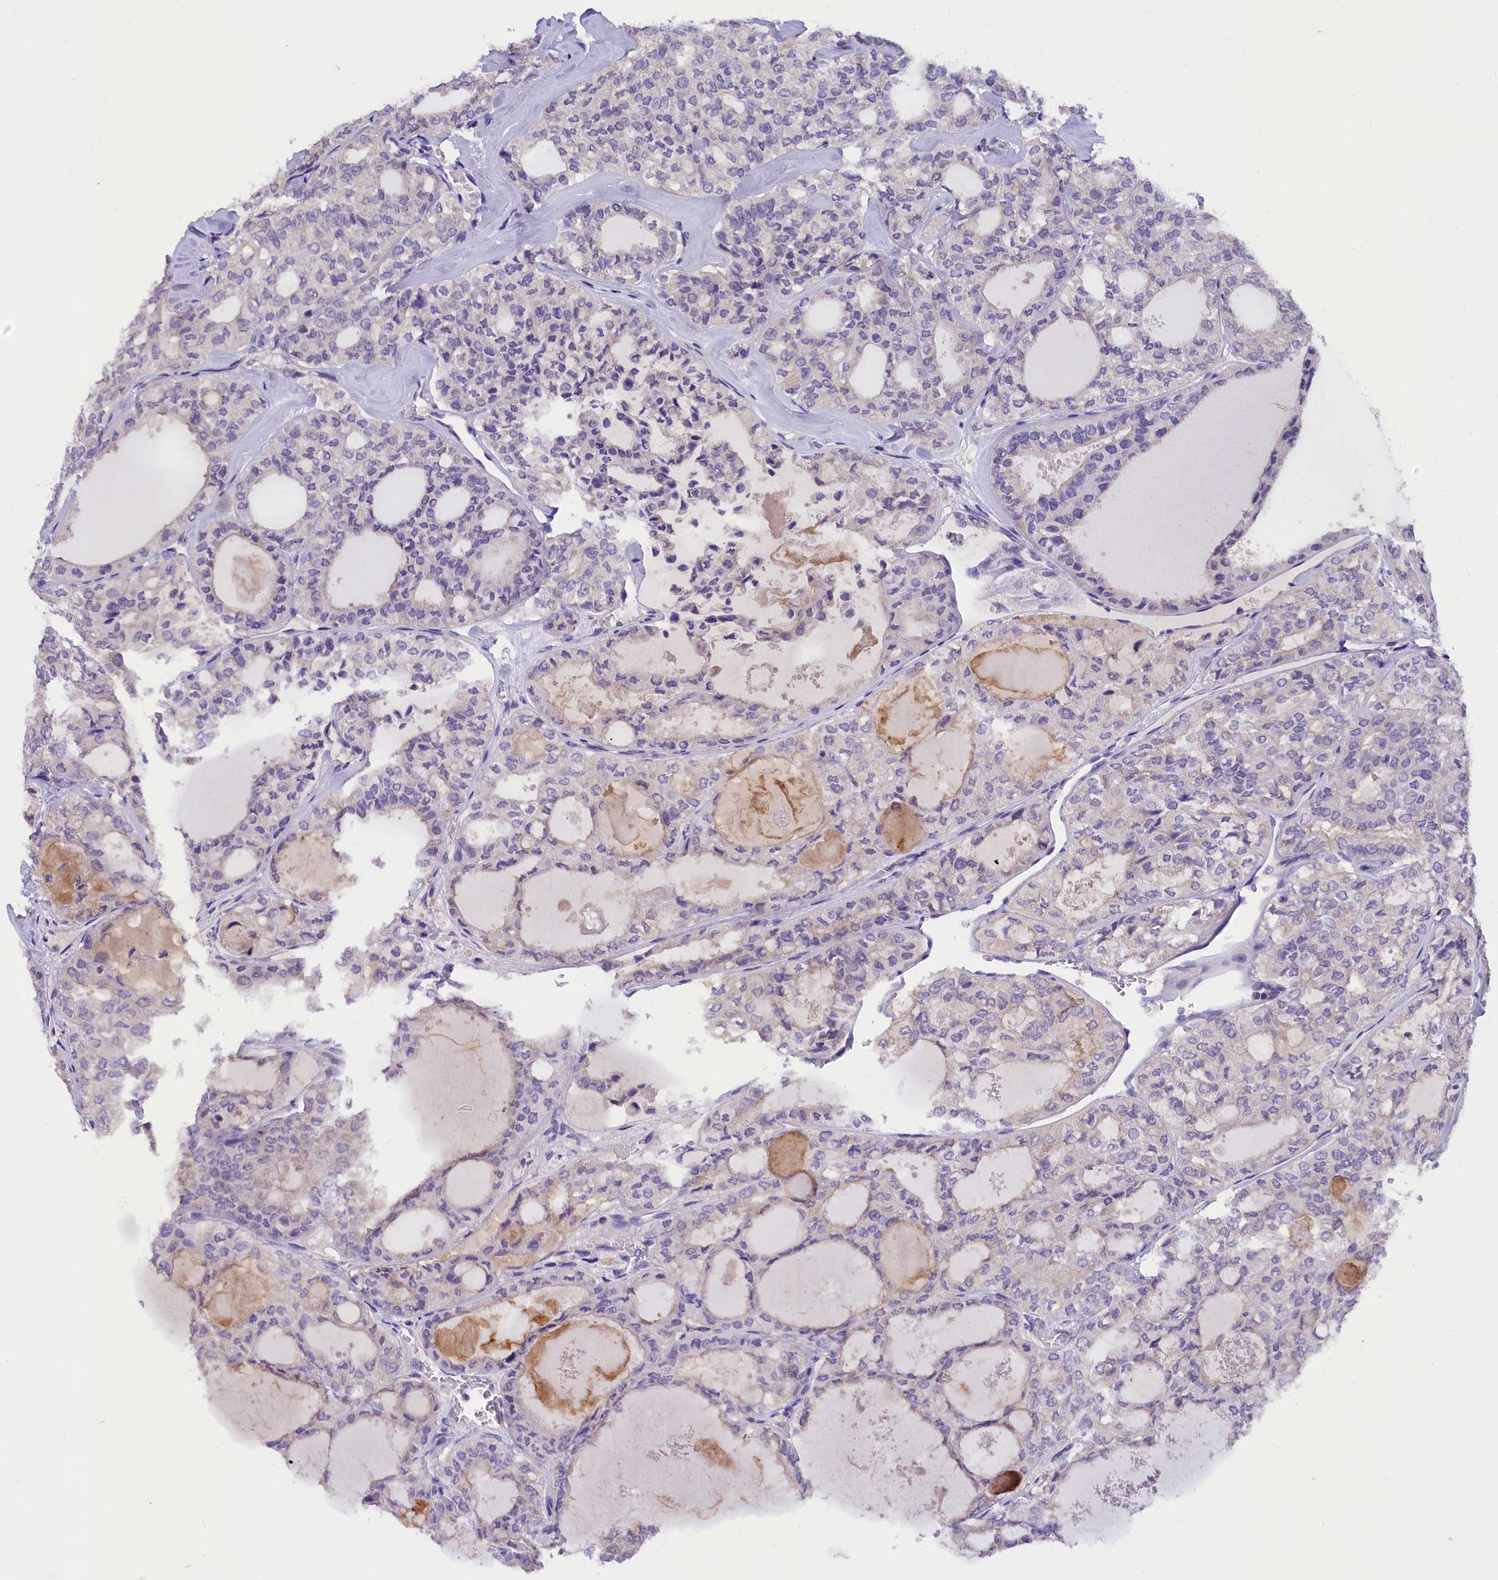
{"staining": {"intensity": "negative", "quantity": "none", "location": "none"}, "tissue": "thyroid cancer", "cell_type": "Tumor cells", "image_type": "cancer", "snomed": [{"axis": "morphology", "description": "Follicular adenoma carcinoma, NOS"}, {"axis": "topography", "description": "Thyroid gland"}], "caption": "Immunohistochemistry (IHC) micrograph of human follicular adenoma carcinoma (thyroid) stained for a protein (brown), which shows no positivity in tumor cells.", "gene": "AP3B2", "patient": {"sex": "male", "age": 75}}